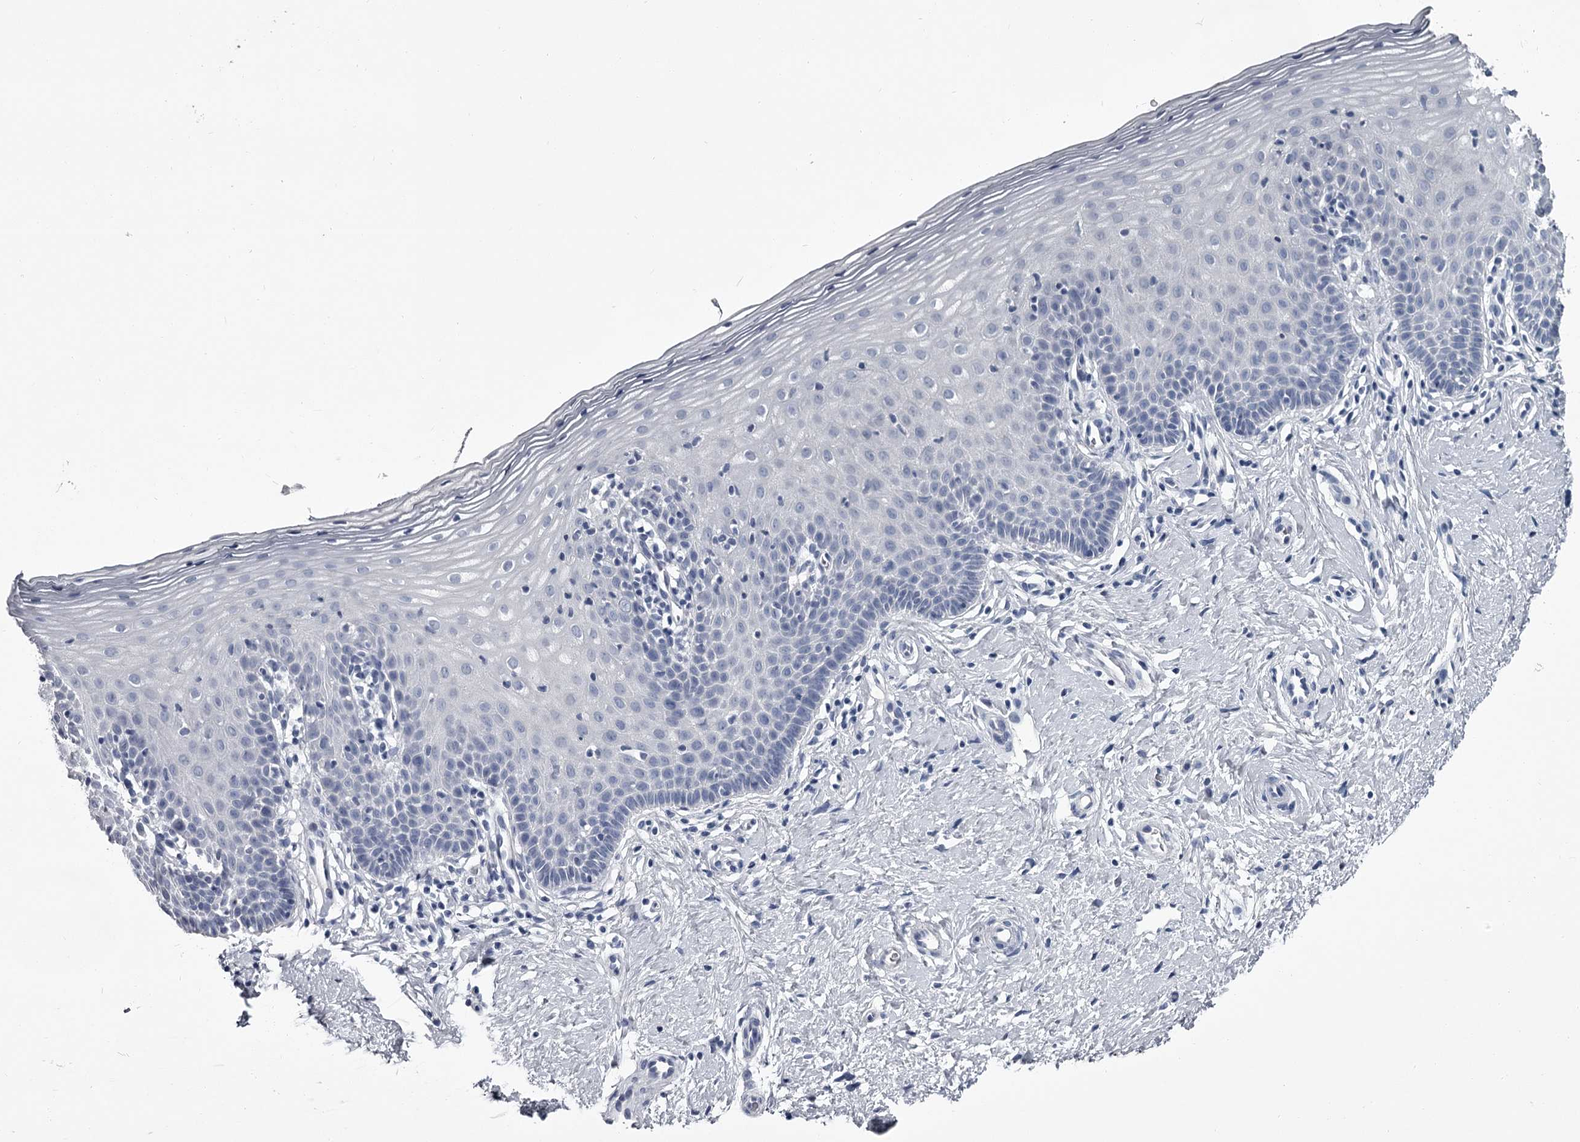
{"staining": {"intensity": "negative", "quantity": "none", "location": "none"}, "tissue": "cervix", "cell_type": "Glandular cells", "image_type": "normal", "snomed": [{"axis": "morphology", "description": "Normal tissue, NOS"}, {"axis": "topography", "description": "Cervix"}], "caption": "Glandular cells are negative for protein expression in unremarkable human cervix. (Brightfield microscopy of DAB (3,3'-diaminobenzidine) immunohistochemistry at high magnification).", "gene": "DAO", "patient": {"sex": "female", "age": 36}}